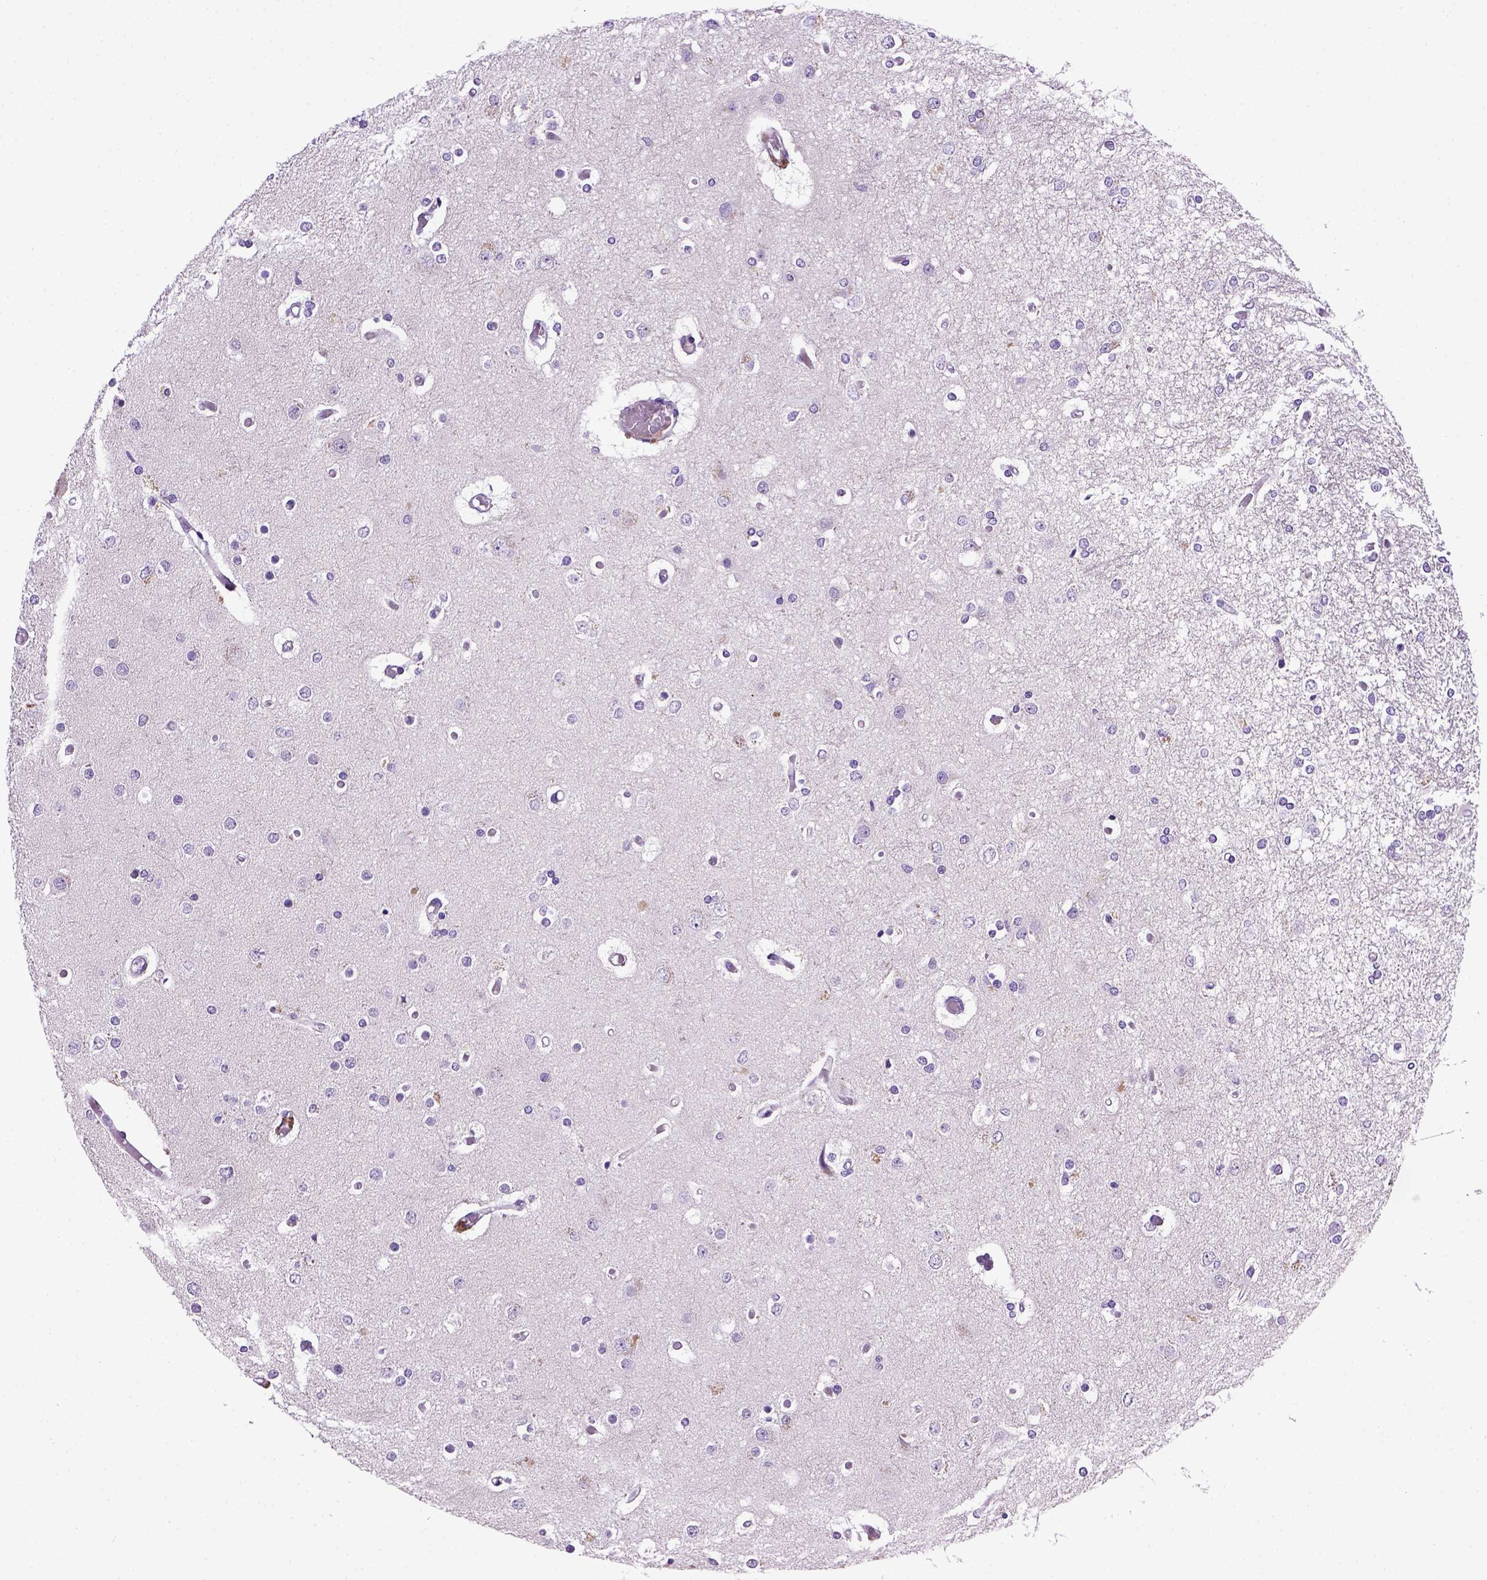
{"staining": {"intensity": "negative", "quantity": "none", "location": "none"}, "tissue": "glioma", "cell_type": "Tumor cells", "image_type": "cancer", "snomed": [{"axis": "morphology", "description": "Glioma, malignant, High grade"}, {"axis": "topography", "description": "Cerebral cortex"}], "caption": "Tumor cells show no significant expression in malignant high-grade glioma.", "gene": "CDH1", "patient": {"sex": "male", "age": 79}}